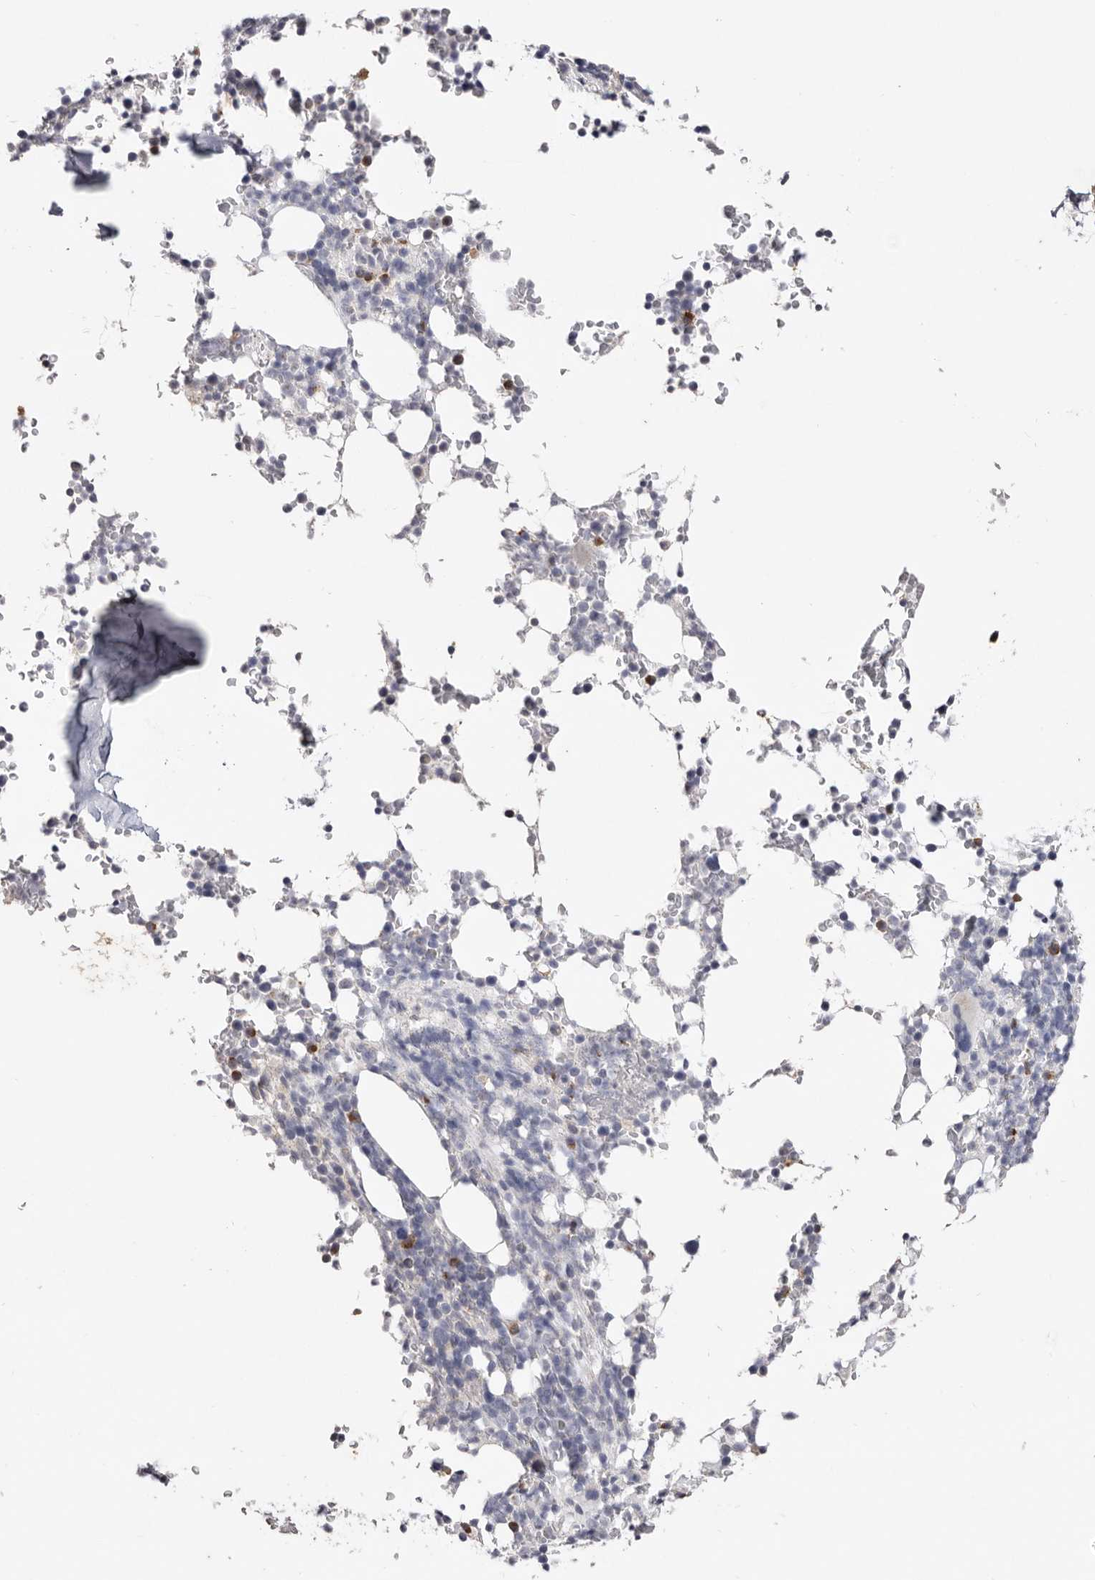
{"staining": {"intensity": "negative", "quantity": "none", "location": "none"}, "tissue": "bone marrow", "cell_type": "Hematopoietic cells", "image_type": "normal", "snomed": [{"axis": "morphology", "description": "Normal tissue, NOS"}, {"axis": "topography", "description": "Bone marrow"}], "caption": "Bone marrow stained for a protein using IHC exhibits no staining hematopoietic cells.", "gene": "LGALS7B", "patient": {"sex": "male", "age": 58}}